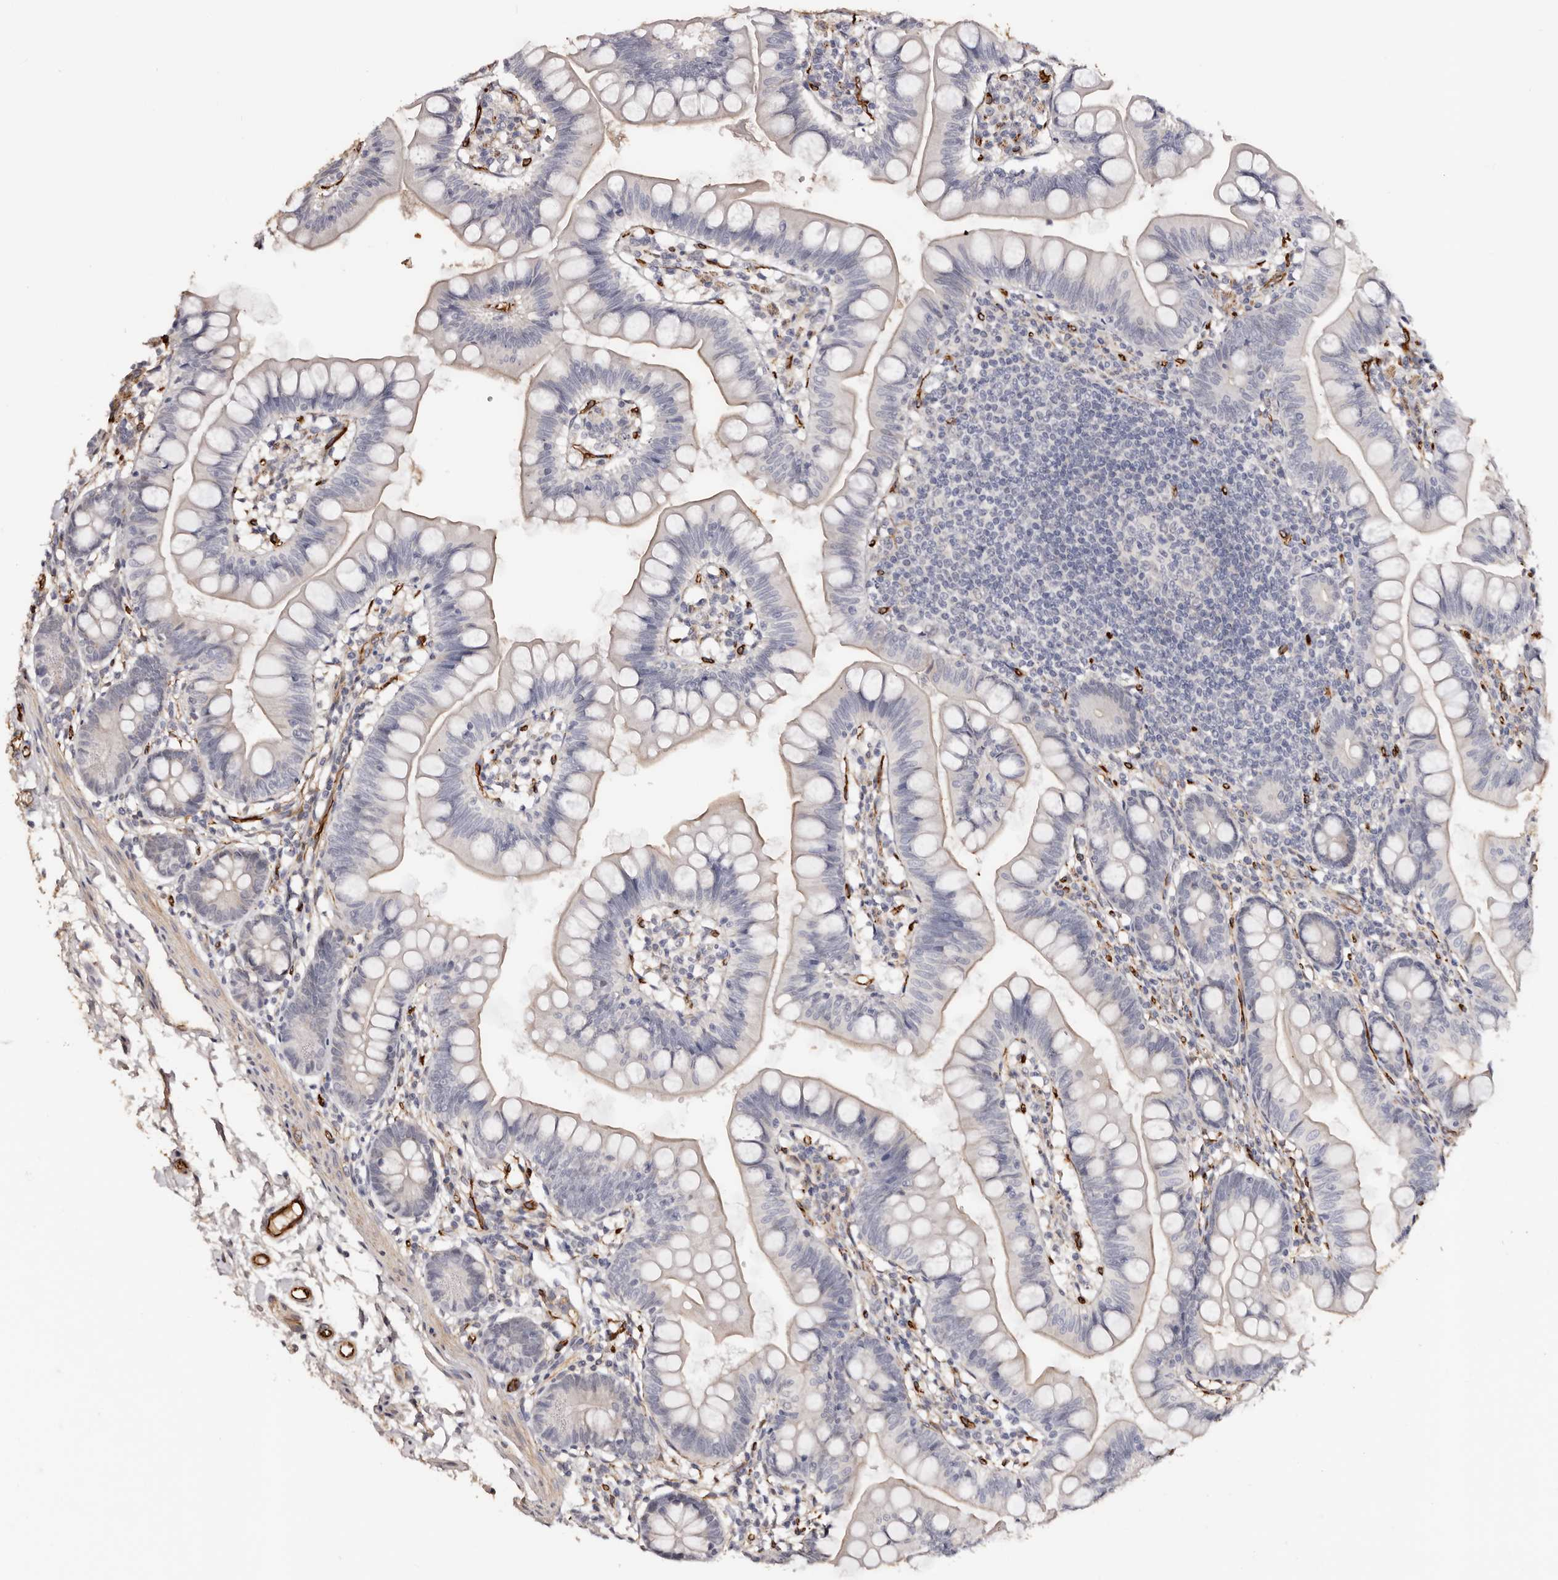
{"staining": {"intensity": "weak", "quantity": "<25%", "location": "cytoplasmic/membranous"}, "tissue": "small intestine", "cell_type": "Glandular cells", "image_type": "normal", "snomed": [{"axis": "morphology", "description": "Normal tissue, NOS"}, {"axis": "topography", "description": "Small intestine"}], "caption": "Small intestine stained for a protein using immunohistochemistry (IHC) demonstrates no staining glandular cells.", "gene": "ZNF557", "patient": {"sex": "male", "age": 7}}